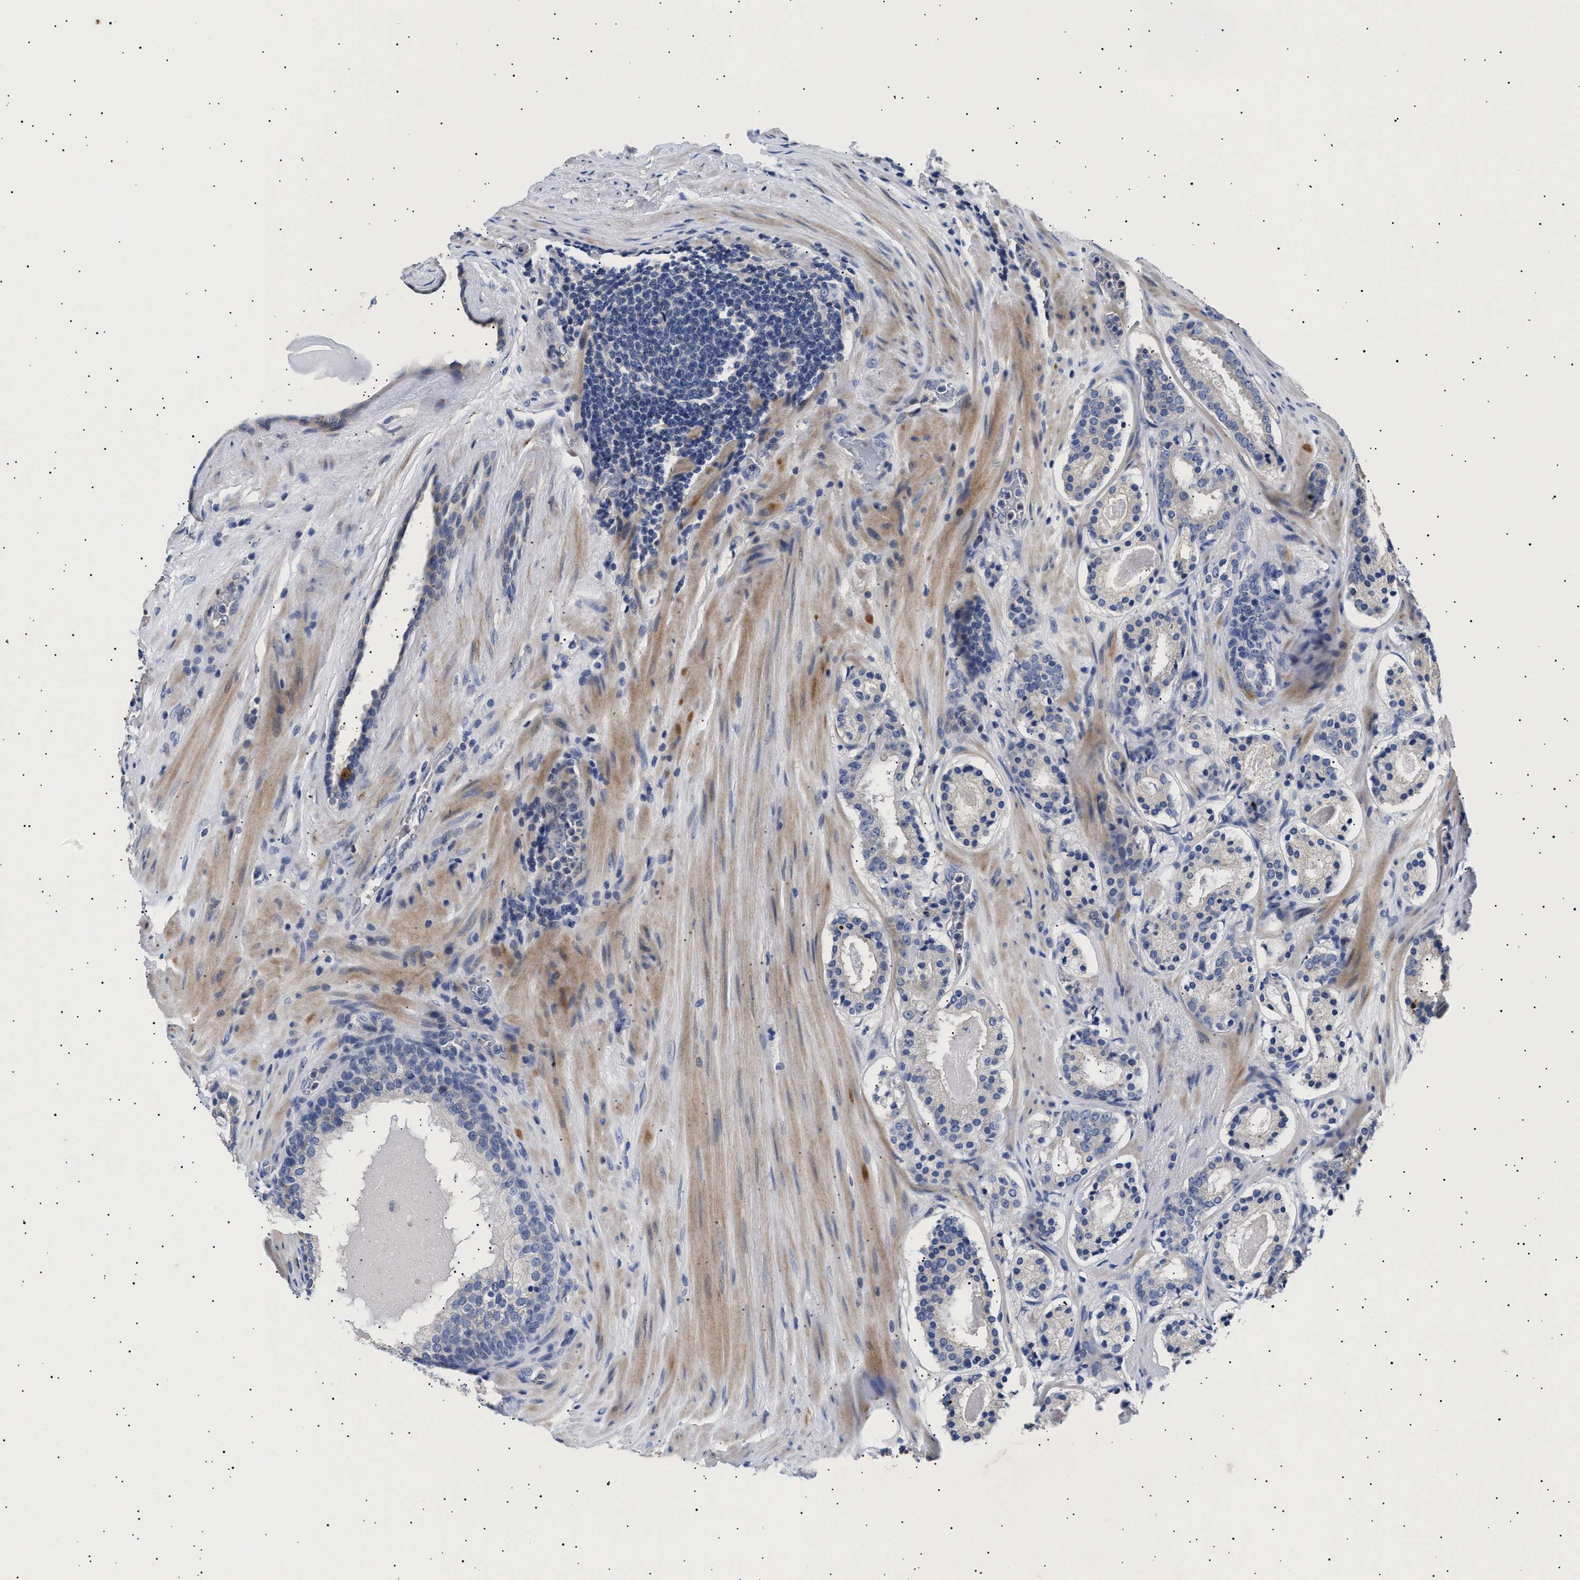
{"staining": {"intensity": "negative", "quantity": "none", "location": "none"}, "tissue": "prostate cancer", "cell_type": "Tumor cells", "image_type": "cancer", "snomed": [{"axis": "morphology", "description": "Adenocarcinoma, Low grade"}, {"axis": "topography", "description": "Prostate"}], "caption": "Immunohistochemistry of human prostate cancer (adenocarcinoma (low-grade)) exhibits no staining in tumor cells.", "gene": "HEMGN", "patient": {"sex": "male", "age": 69}}